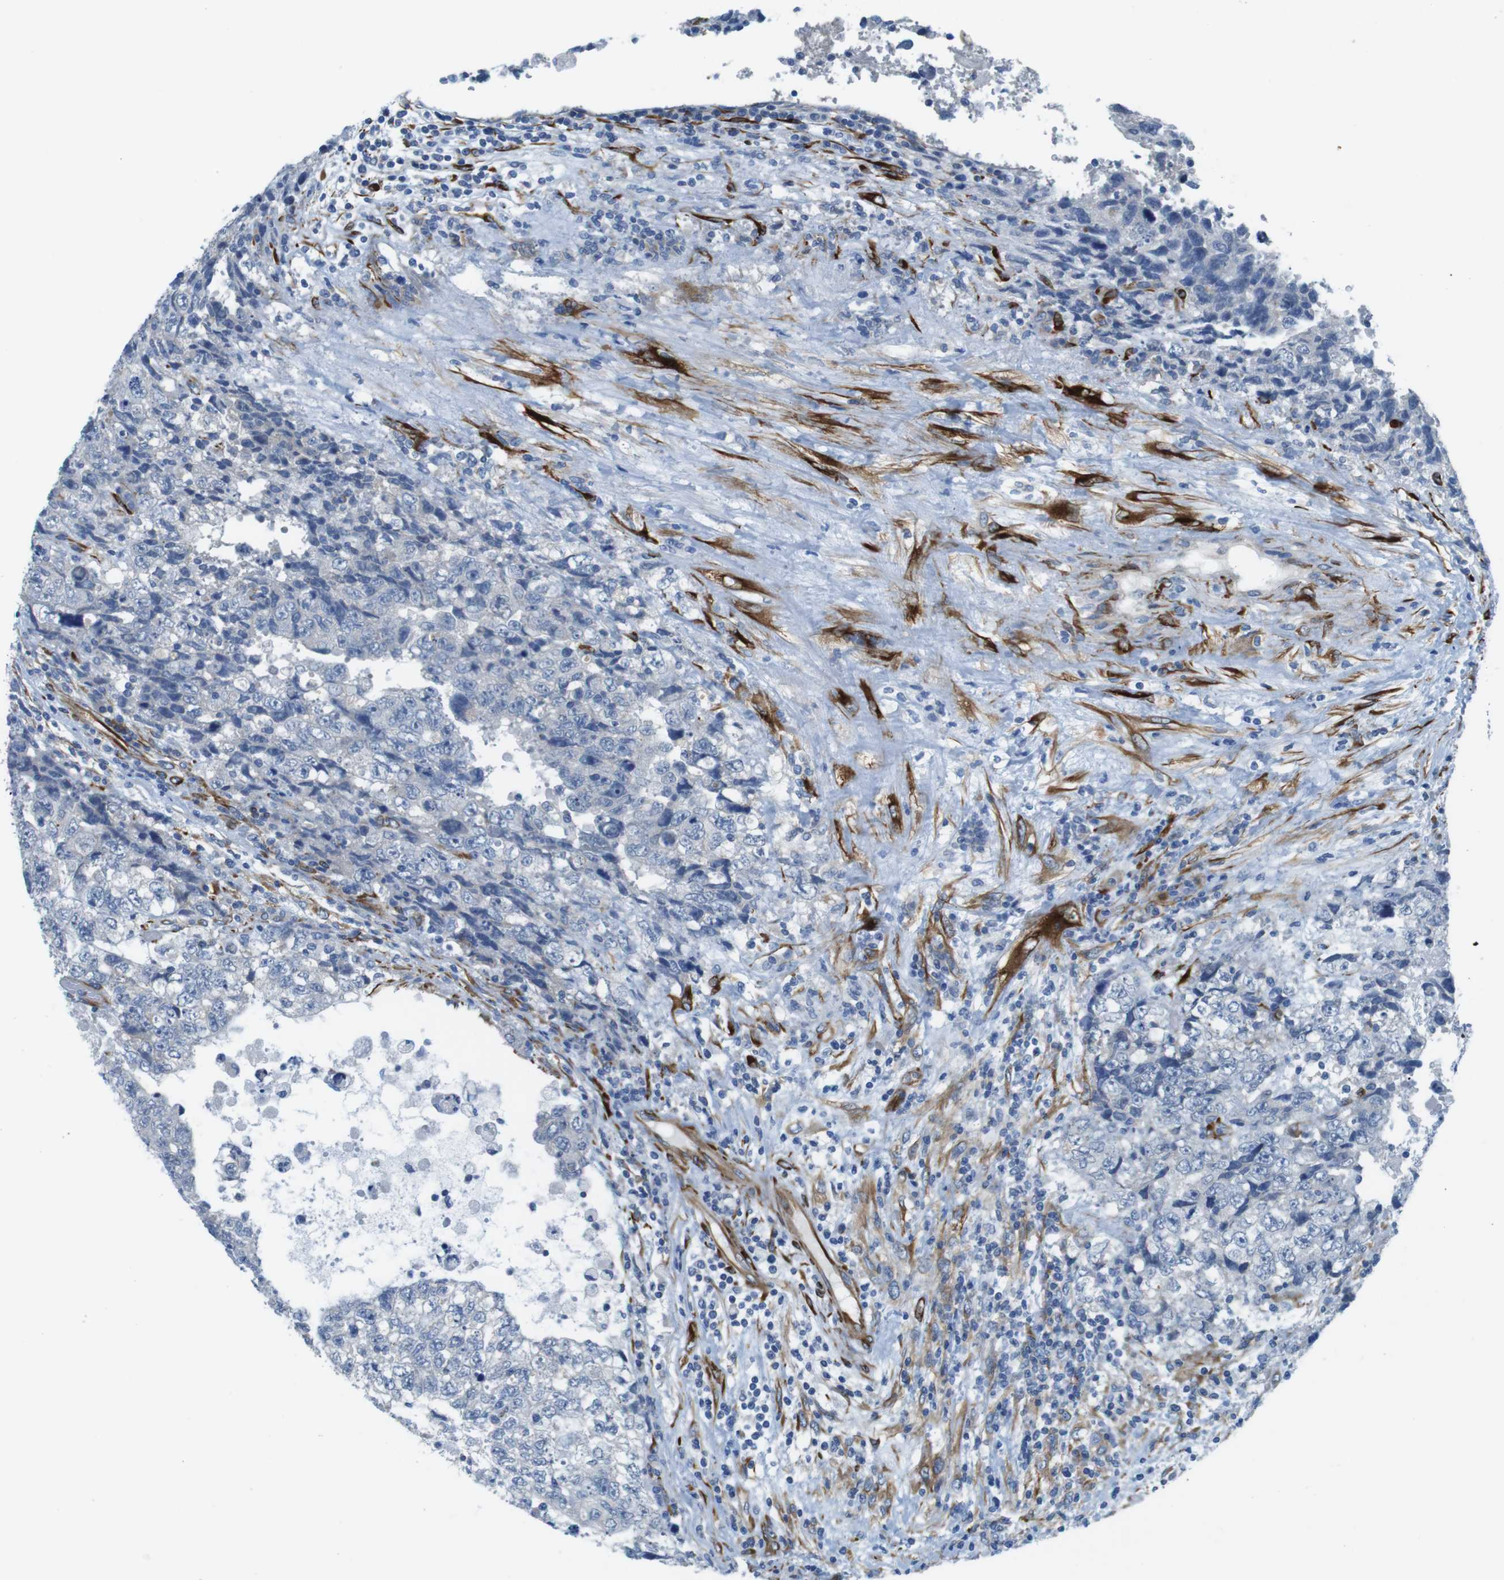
{"staining": {"intensity": "negative", "quantity": "none", "location": "none"}, "tissue": "testis cancer", "cell_type": "Tumor cells", "image_type": "cancer", "snomed": [{"axis": "morphology", "description": "Carcinoma, Embryonal, NOS"}, {"axis": "topography", "description": "Testis"}], "caption": "There is no significant positivity in tumor cells of testis cancer.", "gene": "EMP2", "patient": {"sex": "male", "age": 36}}